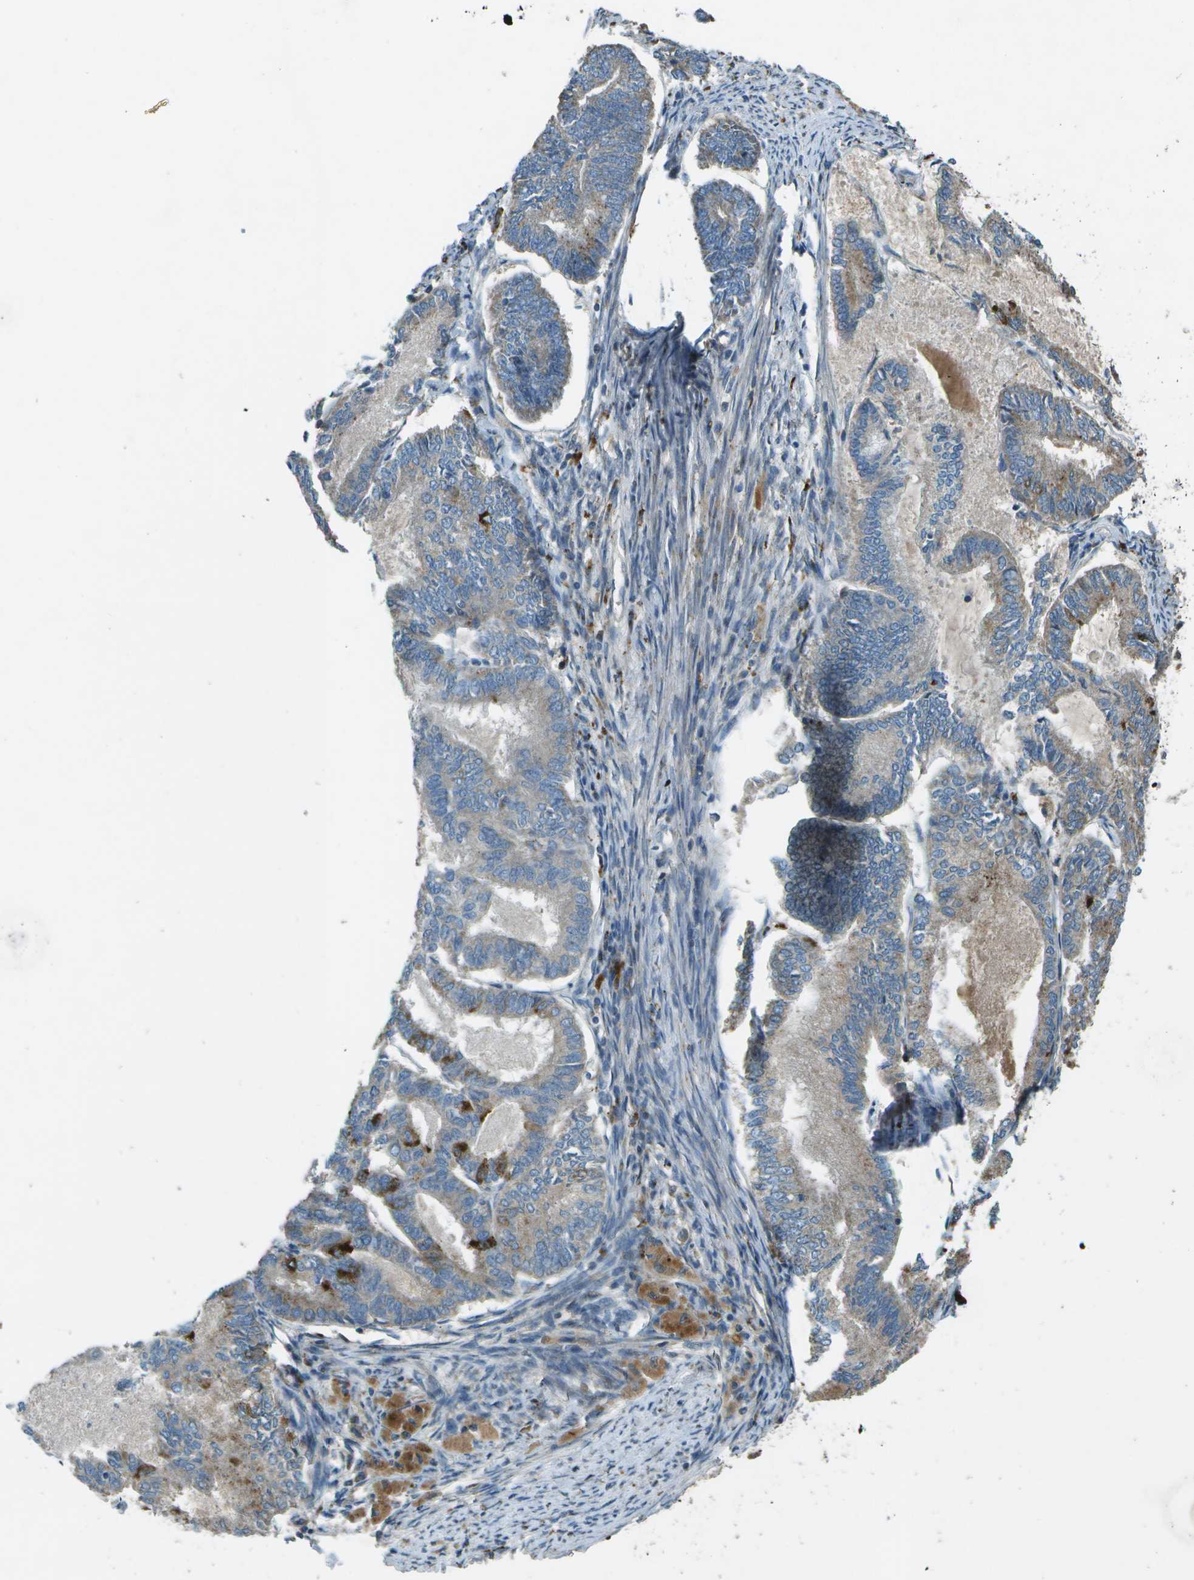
{"staining": {"intensity": "moderate", "quantity": "25%-75%", "location": "cytoplasmic/membranous"}, "tissue": "endometrial cancer", "cell_type": "Tumor cells", "image_type": "cancer", "snomed": [{"axis": "morphology", "description": "Adenocarcinoma, NOS"}, {"axis": "topography", "description": "Endometrium"}], "caption": "Human endometrial cancer stained with a brown dye demonstrates moderate cytoplasmic/membranous positive staining in approximately 25%-75% of tumor cells.", "gene": "PXYLP1", "patient": {"sex": "female", "age": 86}}